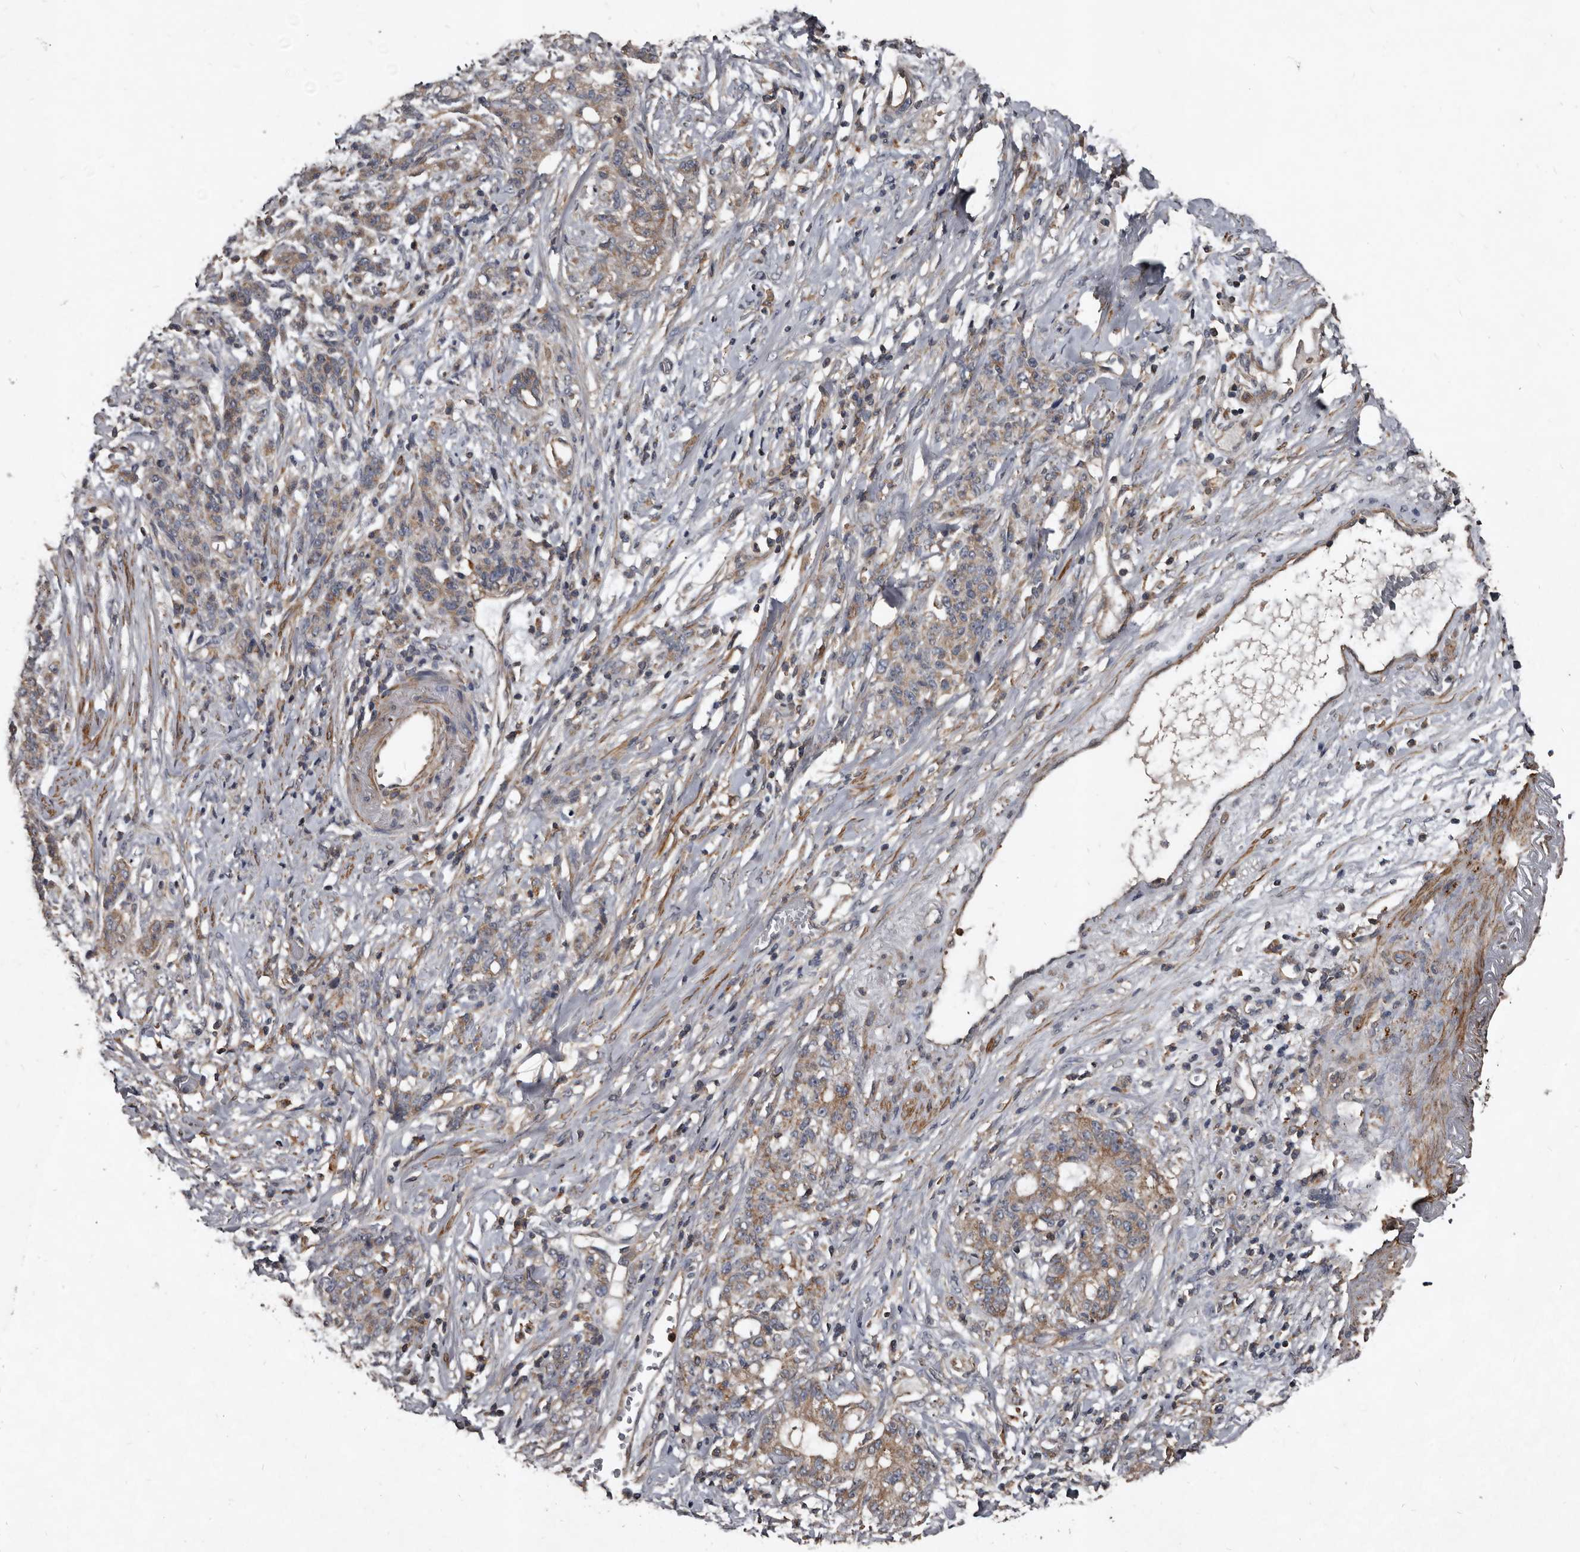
{"staining": {"intensity": "moderate", "quantity": ">75%", "location": "cytoplasmic/membranous"}, "tissue": "stomach cancer", "cell_type": "Tumor cells", "image_type": "cancer", "snomed": [{"axis": "morphology", "description": "Adenocarcinoma, NOS"}, {"axis": "topography", "description": "Stomach, lower"}], "caption": "Protein expression analysis of stomach cancer exhibits moderate cytoplasmic/membranous staining in approximately >75% of tumor cells. Using DAB (3,3'-diaminobenzidine) (brown) and hematoxylin (blue) stains, captured at high magnification using brightfield microscopy.", "gene": "GREB1", "patient": {"sex": "male", "age": 88}}